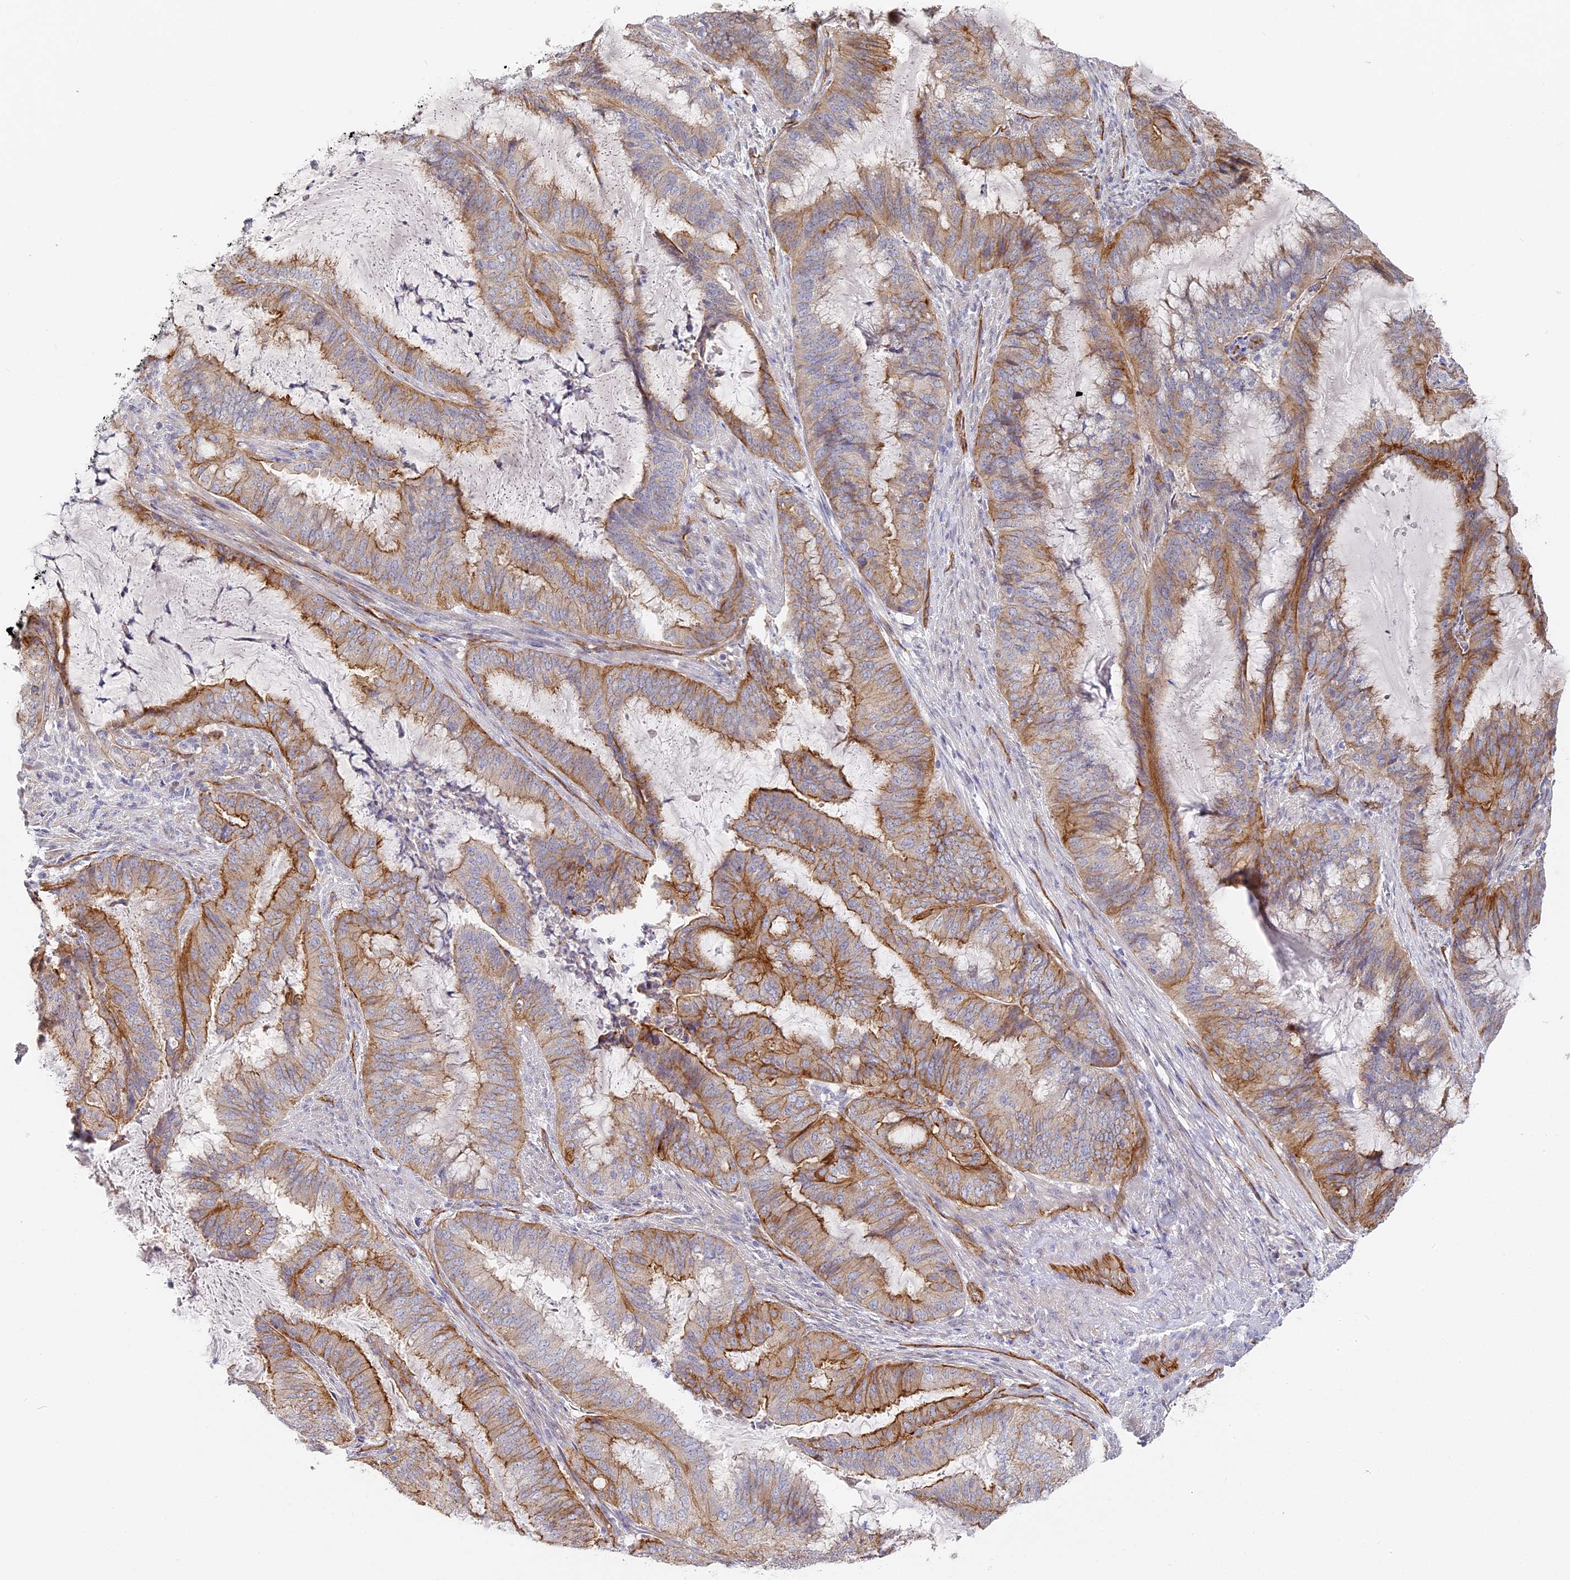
{"staining": {"intensity": "moderate", "quantity": "25%-75%", "location": "cytoplasmic/membranous"}, "tissue": "endometrial cancer", "cell_type": "Tumor cells", "image_type": "cancer", "snomed": [{"axis": "morphology", "description": "Adenocarcinoma, NOS"}, {"axis": "topography", "description": "Endometrium"}], "caption": "IHC micrograph of neoplastic tissue: endometrial cancer (adenocarcinoma) stained using IHC exhibits medium levels of moderate protein expression localized specifically in the cytoplasmic/membranous of tumor cells, appearing as a cytoplasmic/membranous brown color.", "gene": "CCDC30", "patient": {"sex": "female", "age": 51}}